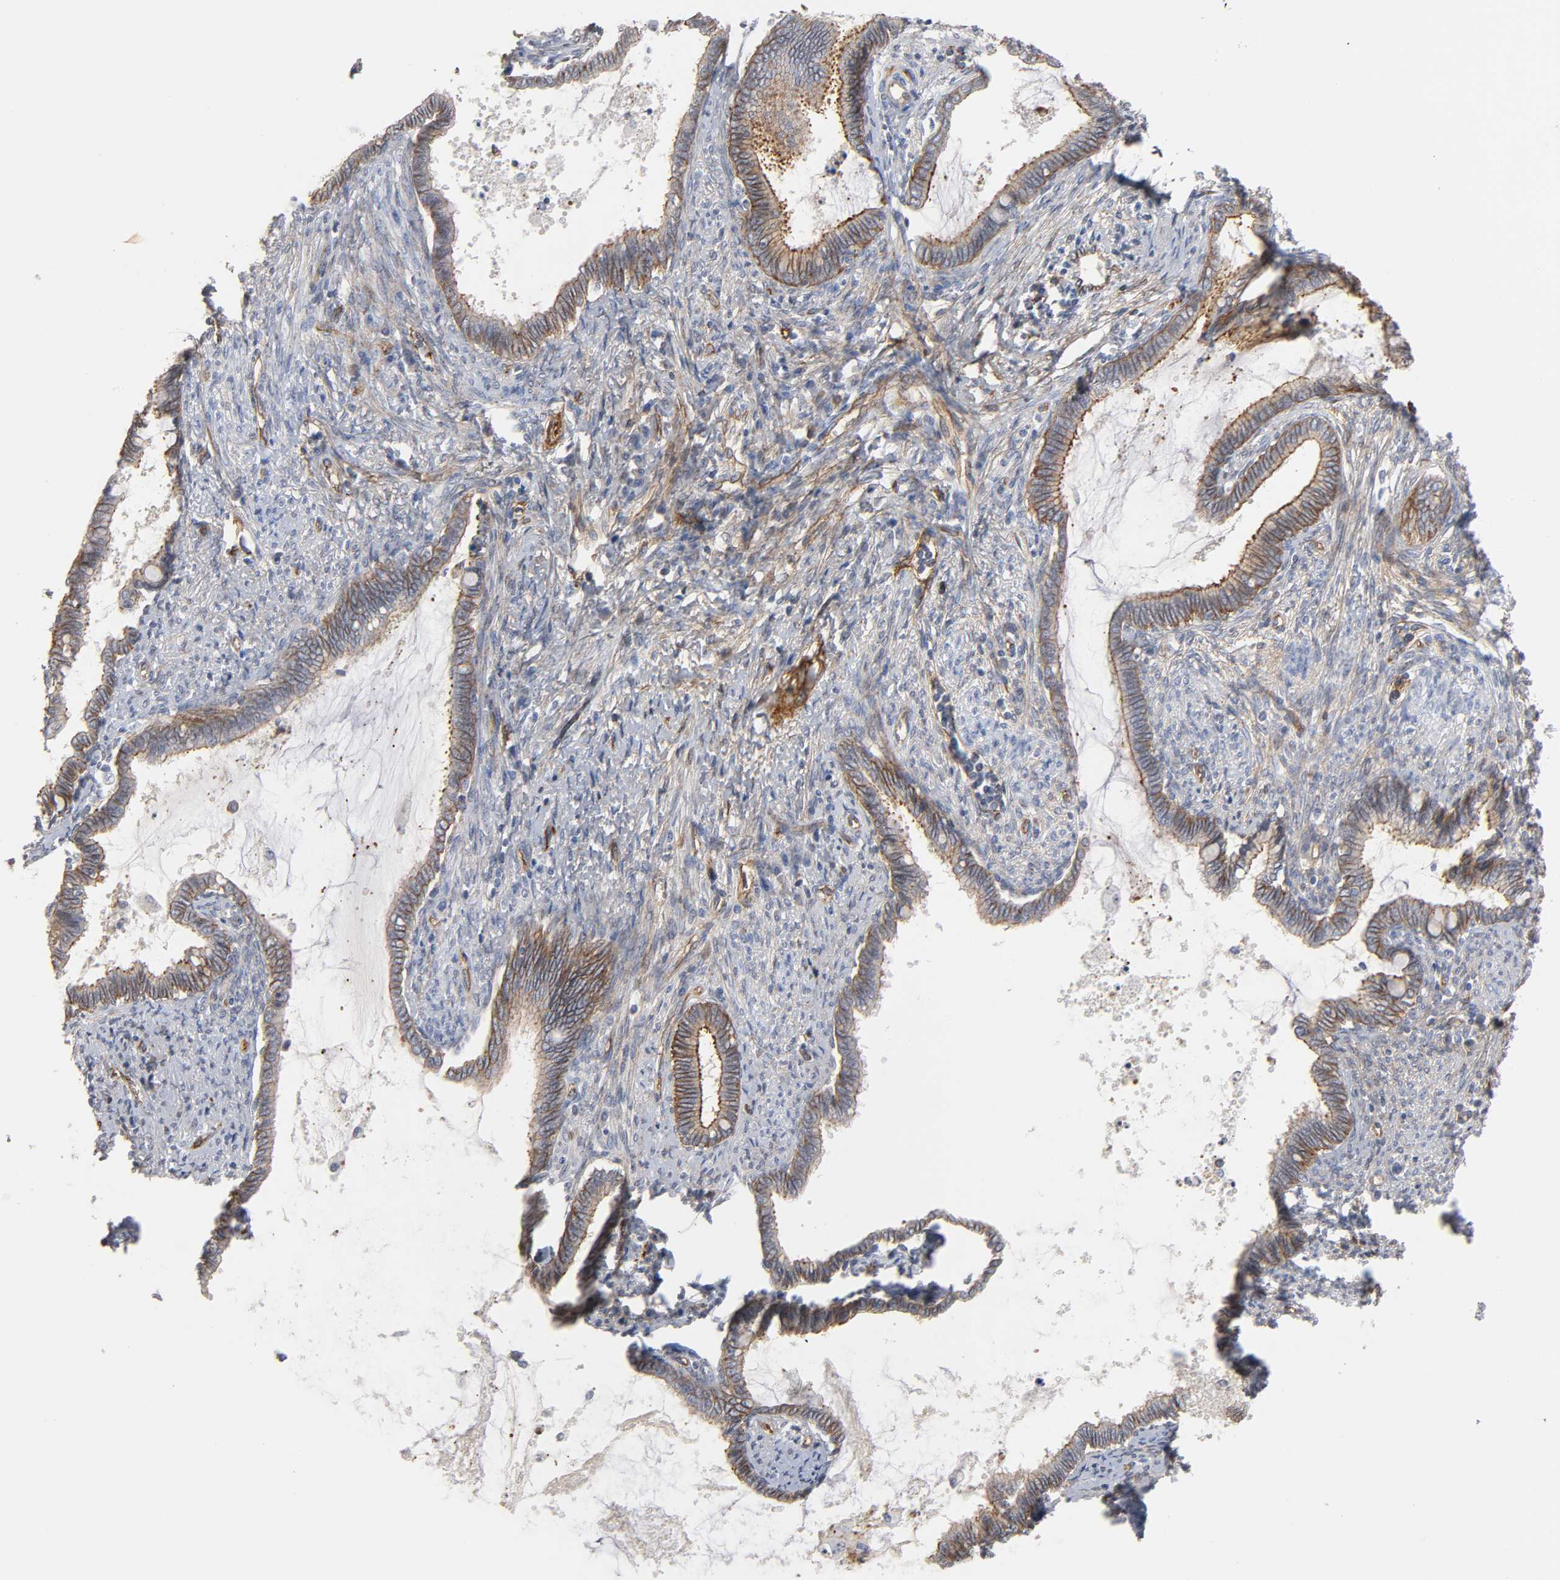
{"staining": {"intensity": "strong", "quantity": ">75%", "location": "cytoplasmic/membranous"}, "tissue": "cervical cancer", "cell_type": "Tumor cells", "image_type": "cancer", "snomed": [{"axis": "morphology", "description": "Adenocarcinoma, NOS"}, {"axis": "topography", "description": "Cervix"}], "caption": "Protein expression analysis of cervical adenocarcinoma demonstrates strong cytoplasmic/membranous positivity in about >75% of tumor cells.", "gene": "SPTAN1", "patient": {"sex": "female", "age": 44}}